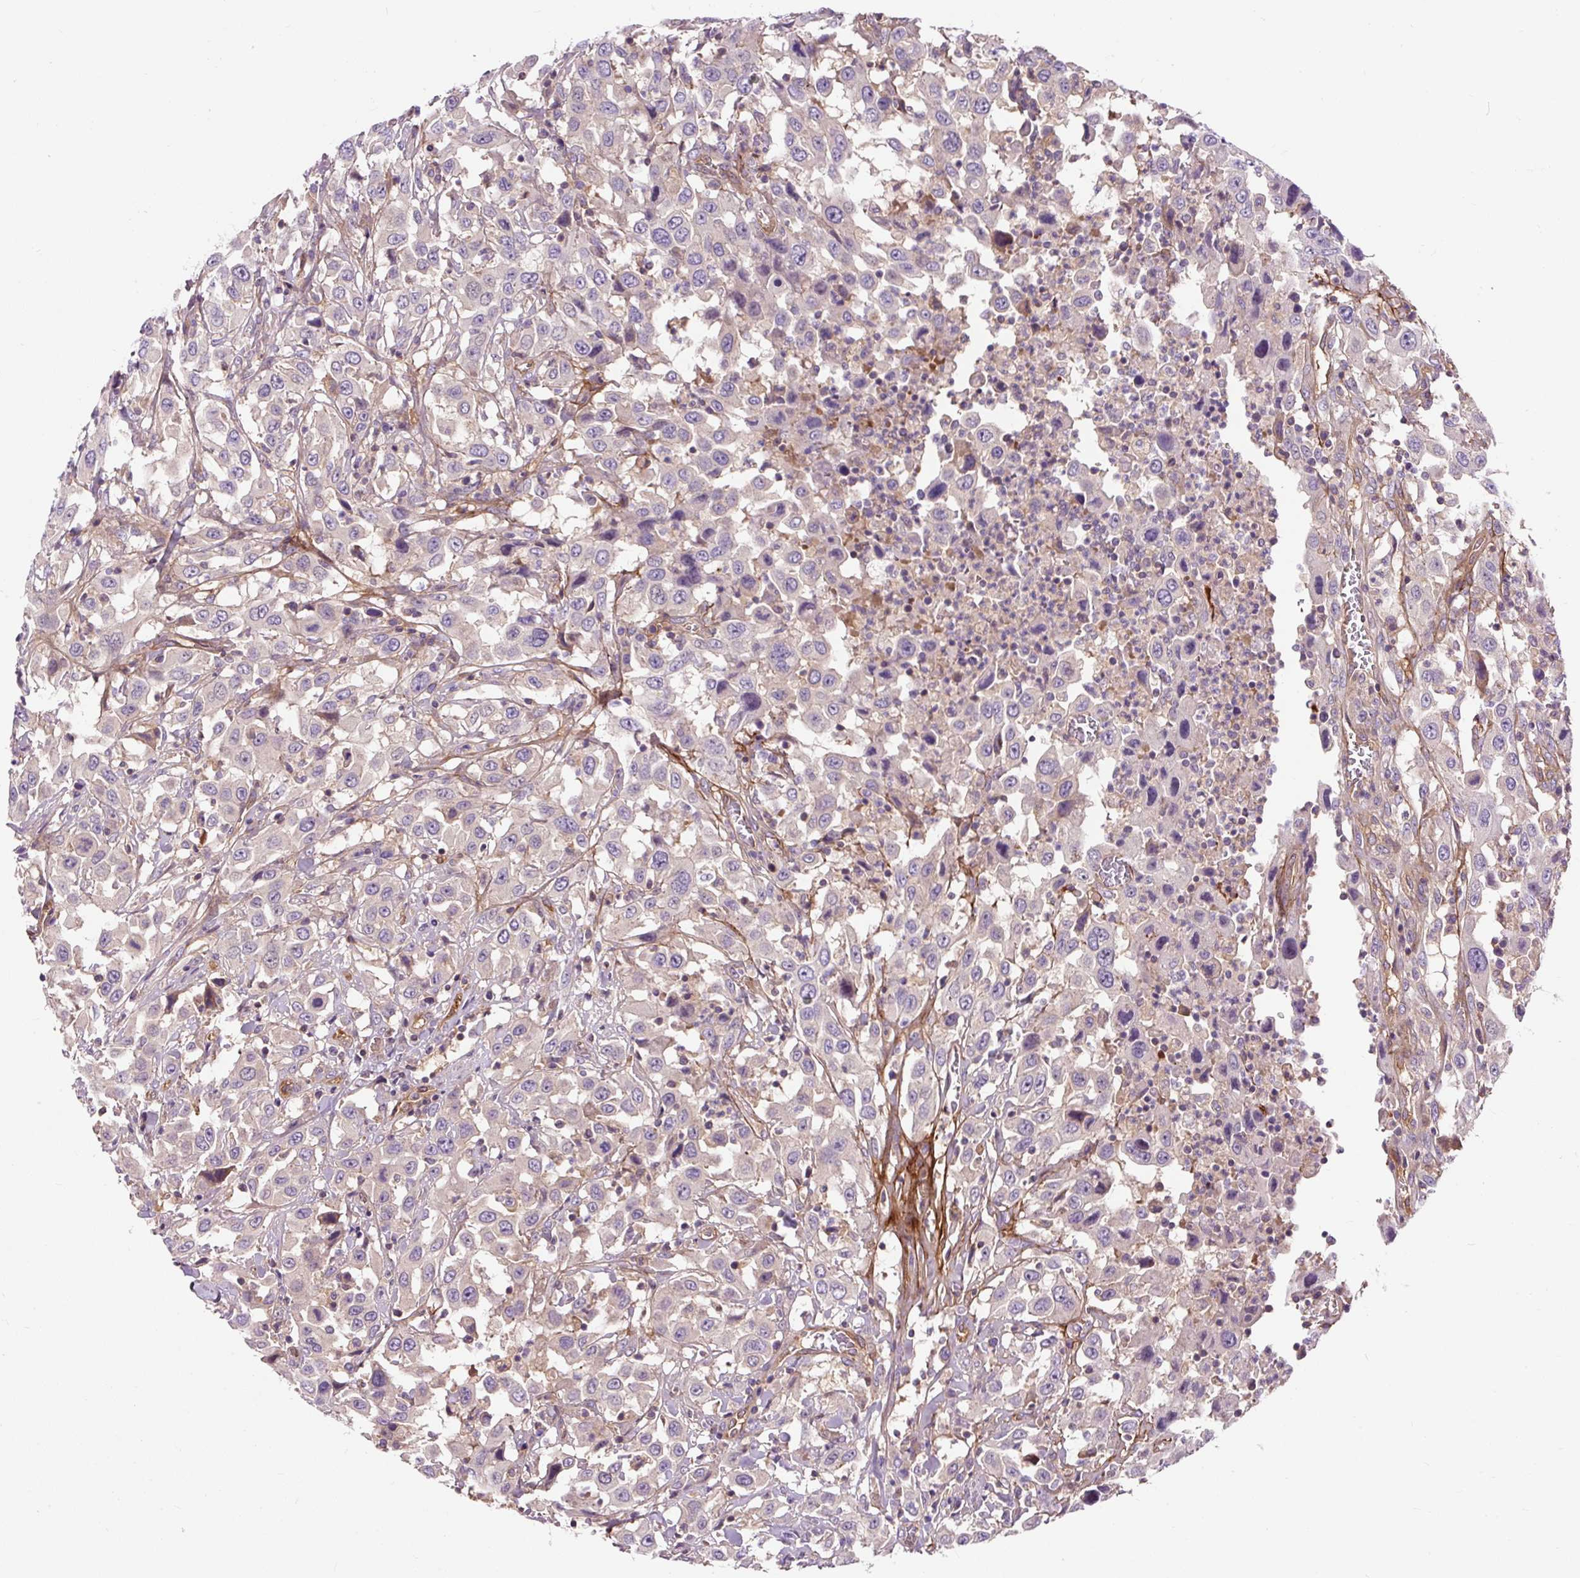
{"staining": {"intensity": "negative", "quantity": "none", "location": "none"}, "tissue": "urothelial cancer", "cell_type": "Tumor cells", "image_type": "cancer", "snomed": [{"axis": "morphology", "description": "Urothelial carcinoma, High grade"}, {"axis": "topography", "description": "Urinary bladder"}], "caption": "High-grade urothelial carcinoma stained for a protein using IHC demonstrates no staining tumor cells.", "gene": "PCDHGB3", "patient": {"sex": "male", "age": 61}}